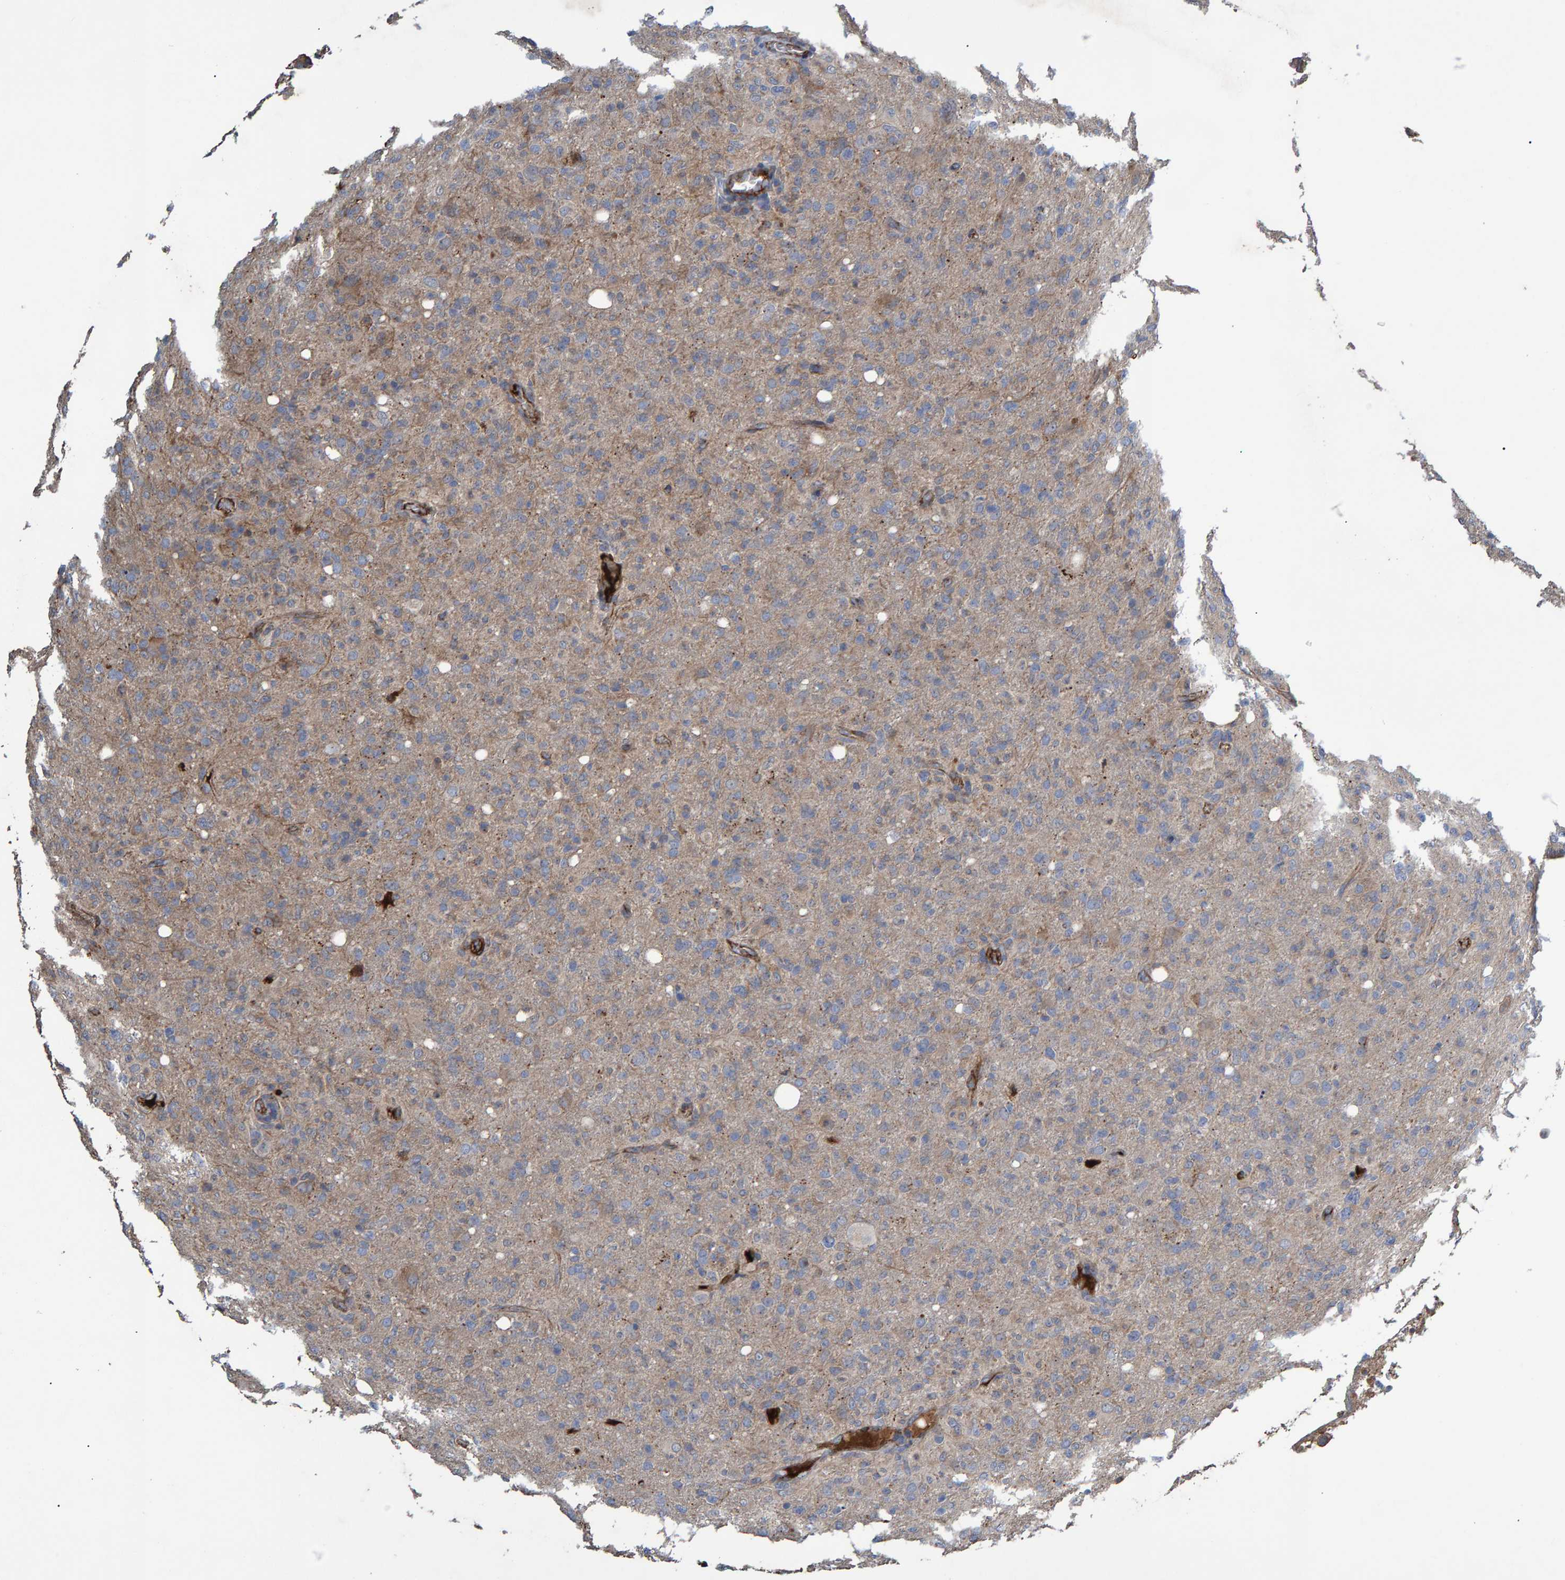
{"staining": {"intensity": "weak", "quantity": "<25%", "location": "cytoplasmic/membranous"}, "tissue": "glioma", "cell_type": "Tumor cells", "image_type": "cancer", "snomed": [{"axis": "morphology", "description": "Glioma, malignant, High grade"}, {"axis": "topography", "description": "Brain"}], "caption": "This photomicrograph is of glioma stained with IHC to label a protein in brown with the nuclei are counter-stained blue. There is no positivity in tumor cells.", "gene": "SLIT2", "patient": {"sex": "female", "age": 57}}